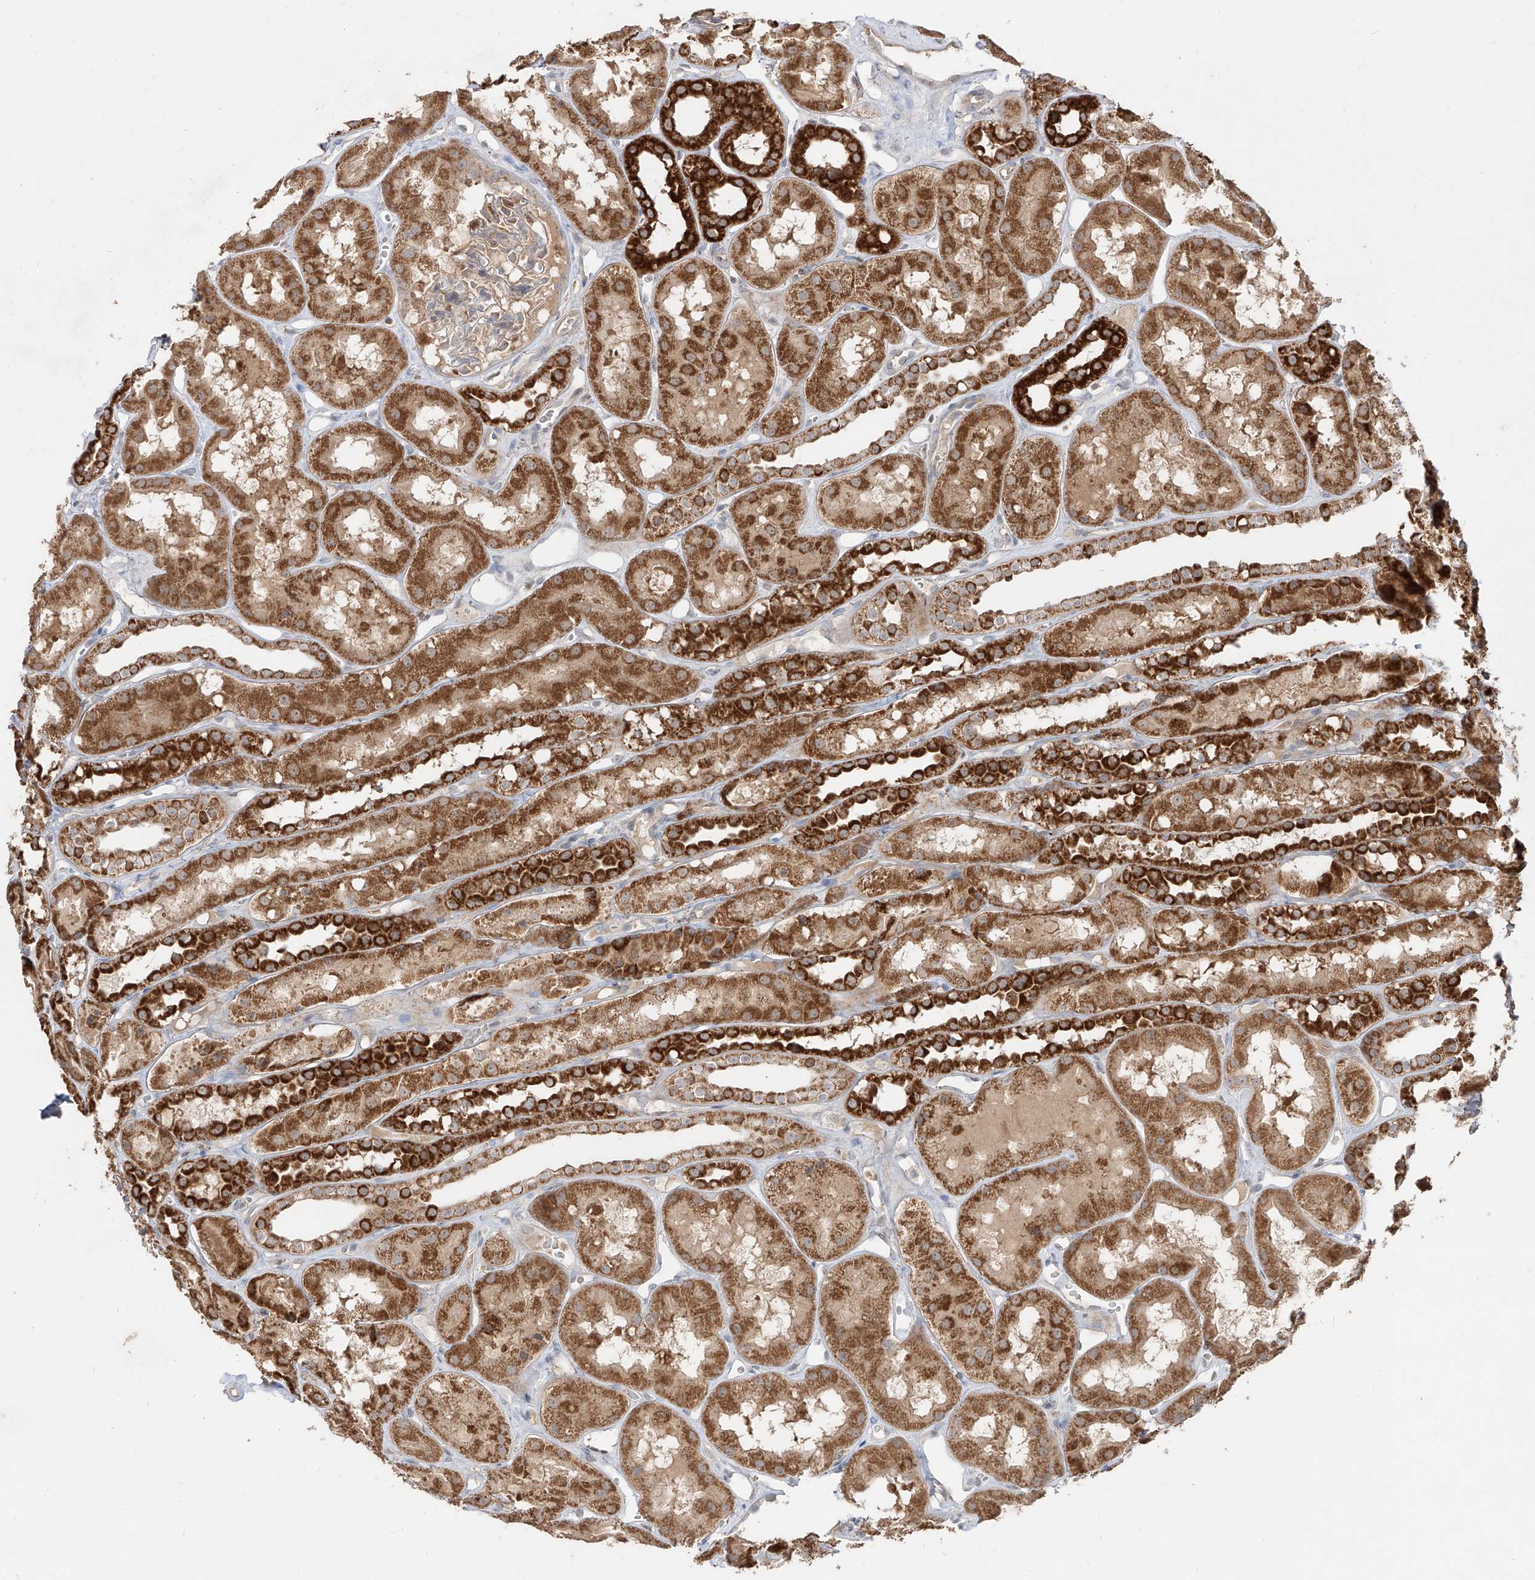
{"staining": {"intensity": "moderate", "quantity": "25%-75%", "location": "cytoplasmic/membranous"}, "tissue": "kidney", "cell_type": "Cells in glomeruli", "image_type": "normal", "snomed": [{"axis": "morphology", "description": "Normal tissue, NOS"}, {"axis": "topography", "description": "Kidney"}], "caption": "DAB (3,3'-diaminobenzidine) immunohistochemical staining of unremarkable human kidney displays moderate cytoplasmic/membranous protein staining in approximately 25%-75% of cells in glomeruli. The staining is performed using DAB (3,3'-diaminobenzidine) brown chromogen to label protein expression. The nuclei are counter-stained blue using hematoxylin.", "gene": "AIM2", "patient": {"sex": "male", "age": 16}}